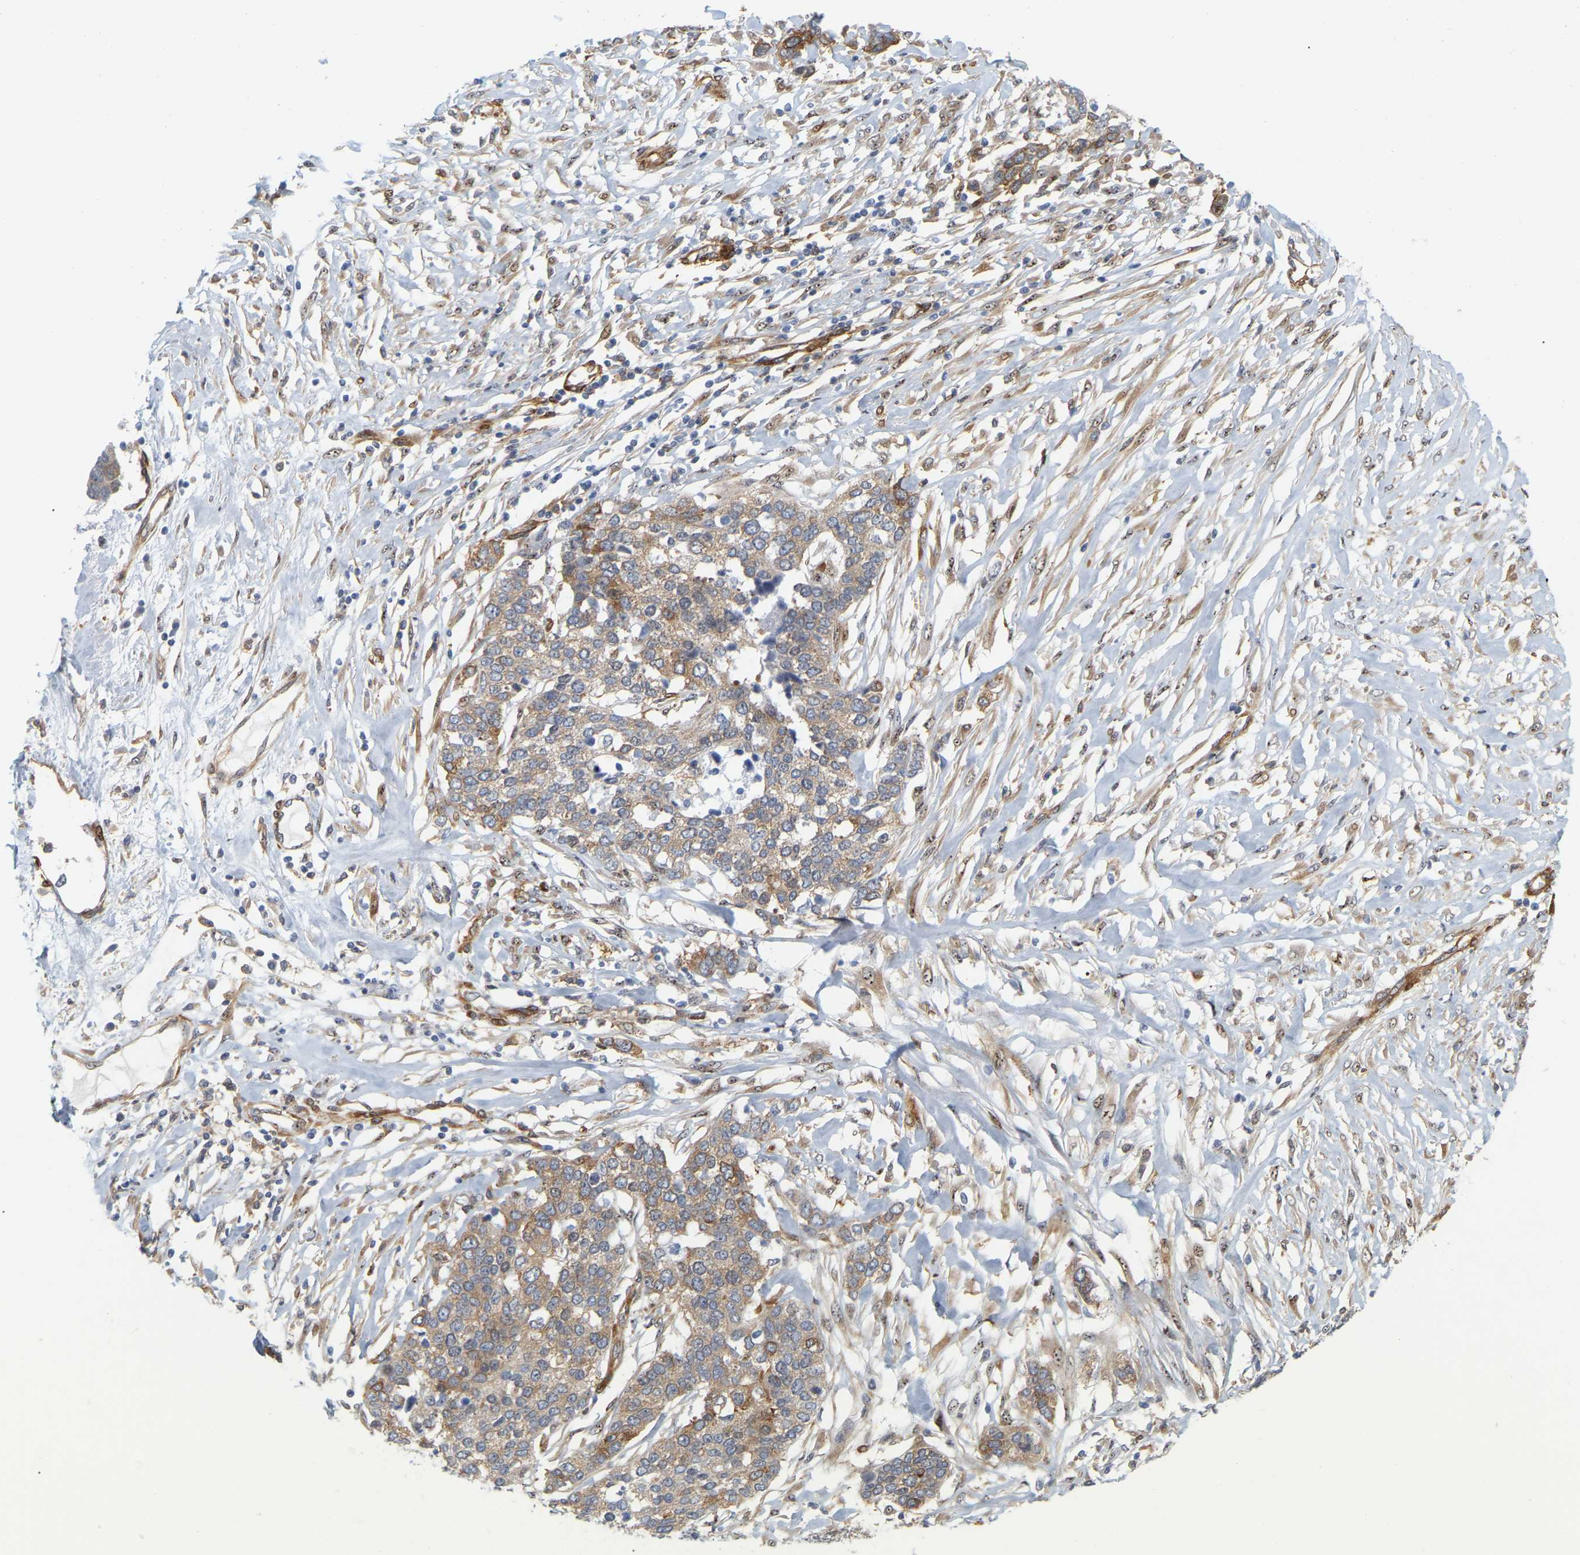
{"staining": {"intensity": "moderate", "quantity": ">75%", "location": "cytoplasmic/membranous"}, "tissue": "ovarian cancer", "cell_type": "Tumor cells", "image_type": "cancer", "snomed": [{"axis": "morphology", "description": "Cystadenocarcinoma, serous, NOS"}, {"axis": "topography", "description": "Ovary"}], "caption": "An immunohistochemistry micrograph of tumor tissue is shown. Protein staining in brown shows moderate cytoplasmic/membranous positivity in ovarian serous cystadenocarcinoma within tumor cells.", "gene": "RAPH1", "patient": {"sex": "female", "age": 44}}